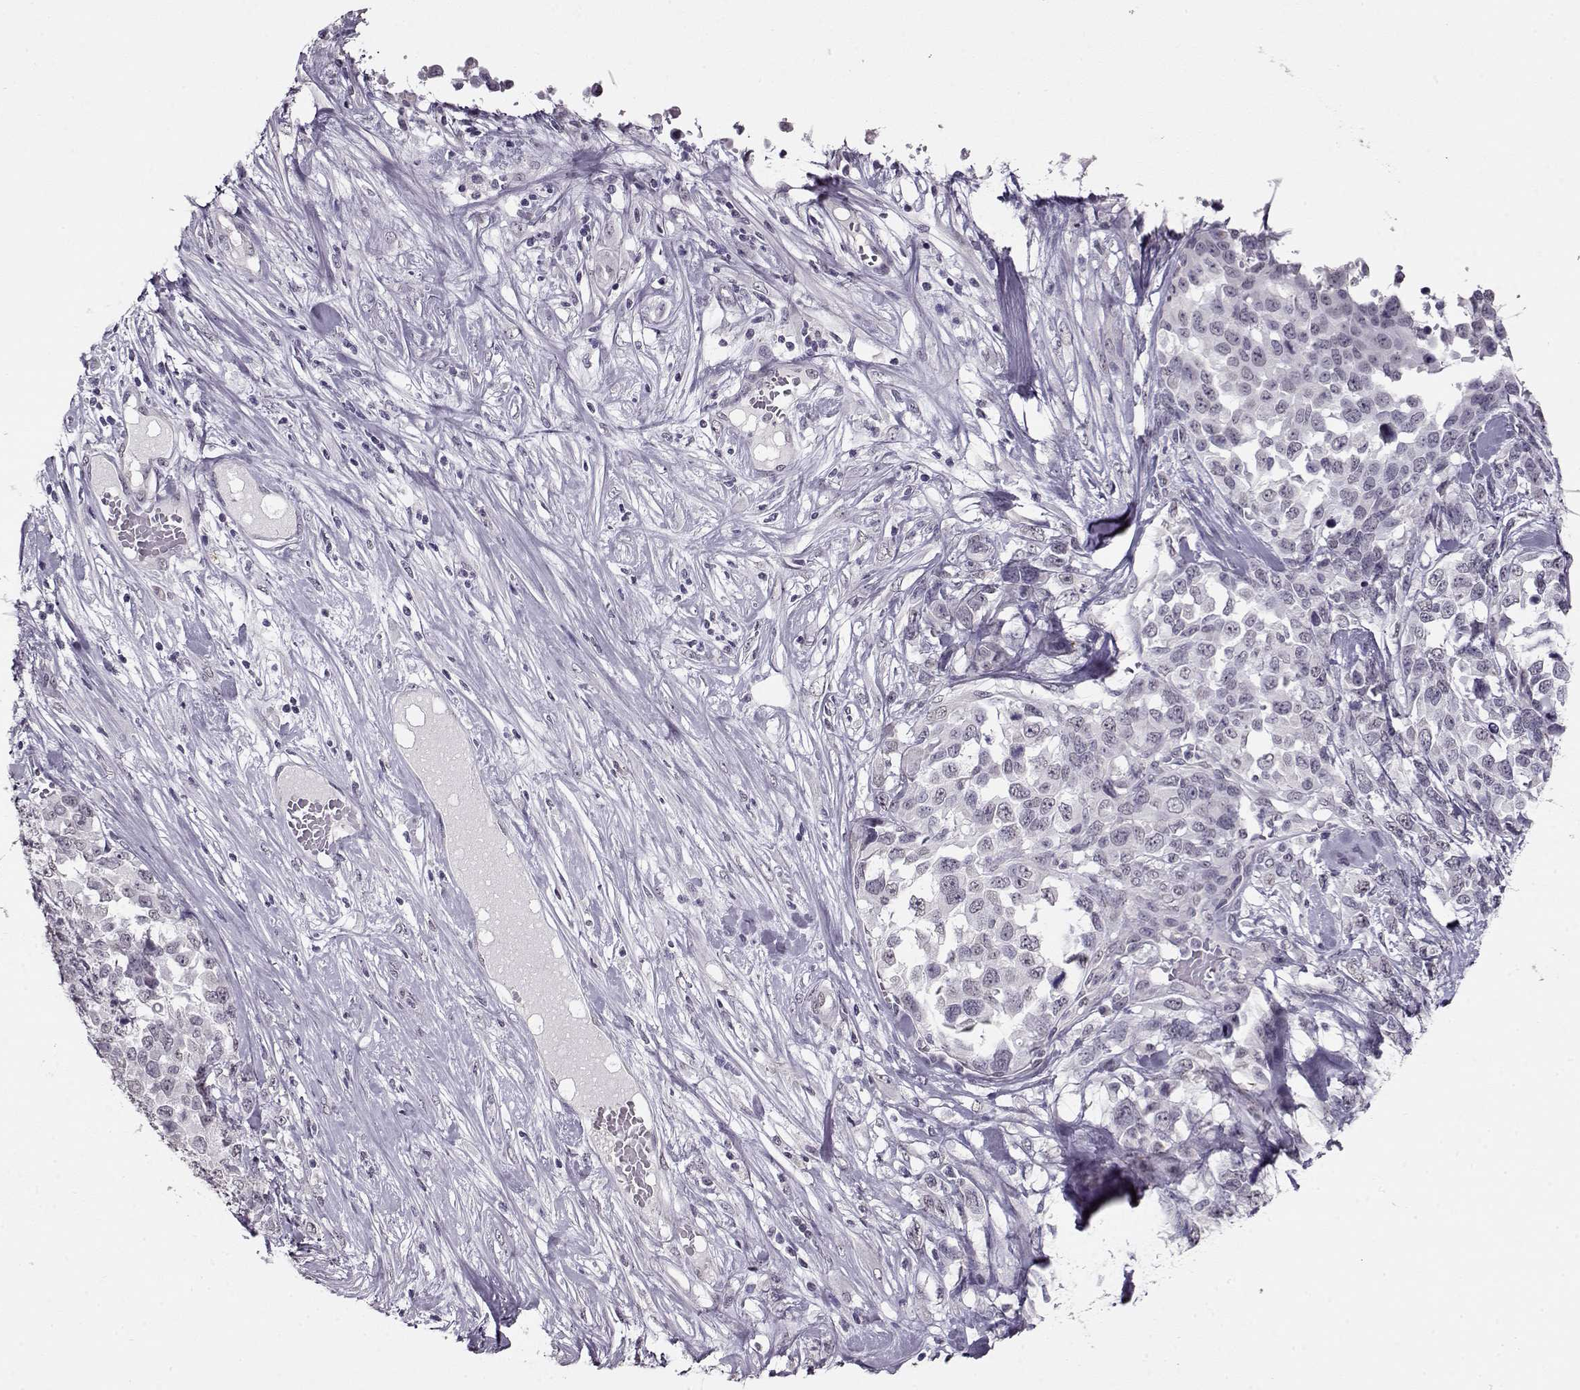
{"staining": {"intensity": "weak", "quantity": "<25%", "location": "nuclear"}, "tissue": "melanoma", "cell_type": "Tumor cells", "image_type": "cancer", "snomed": [{"axis": "morphology", "description": "Malignant melanoma, Metastatic site"}, {"axis": "topography", "description": "Skin"}], "caption": "Tumor cells are negative for protein expression in human malignant melanoma (metastatic site).", "gene": "RP1L1", "patient": {"sex": "male", "age": 84}}